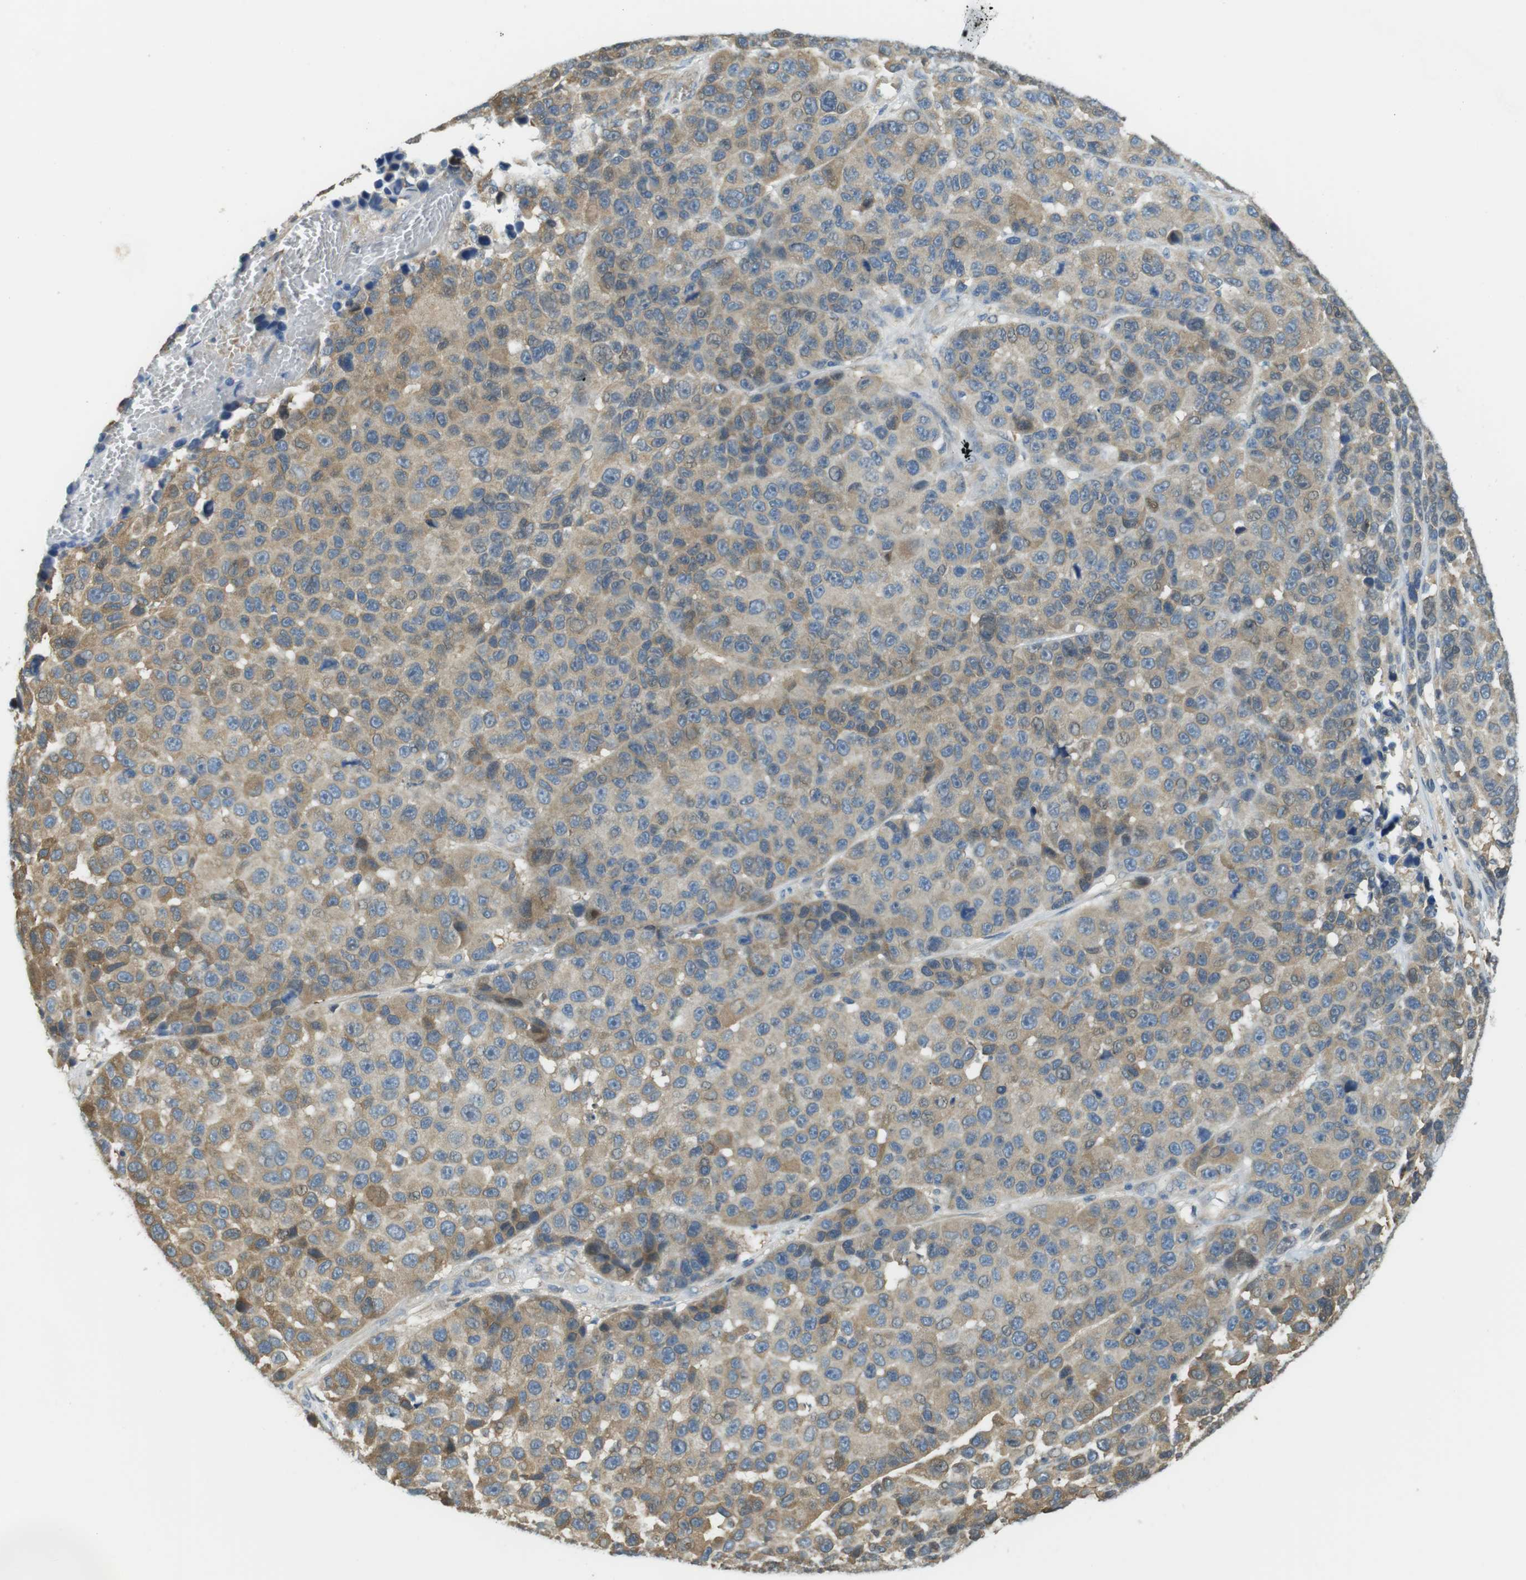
{"staining": {"intensity": "moderate", "quantity": "25%-75%", "location": "cytoplasmic/membranous"}, "tissue": "melanoma", "cell_type": "Tumor cells", "image_type": "cancer", "snomed": [{"axis": "morphology", "description": "Malignant melanoma, NOS"}, {"axis": "topography", "description": "Skin"}], "caption": "DAB immunohistochemical staining of malignant melanoma shows moderate cytoplasmic/membranous protein positivity in approximately 25%-75% of tumor cells.", "gene": "ABHD15", "patient": {"sex": "male", "age": 53}}